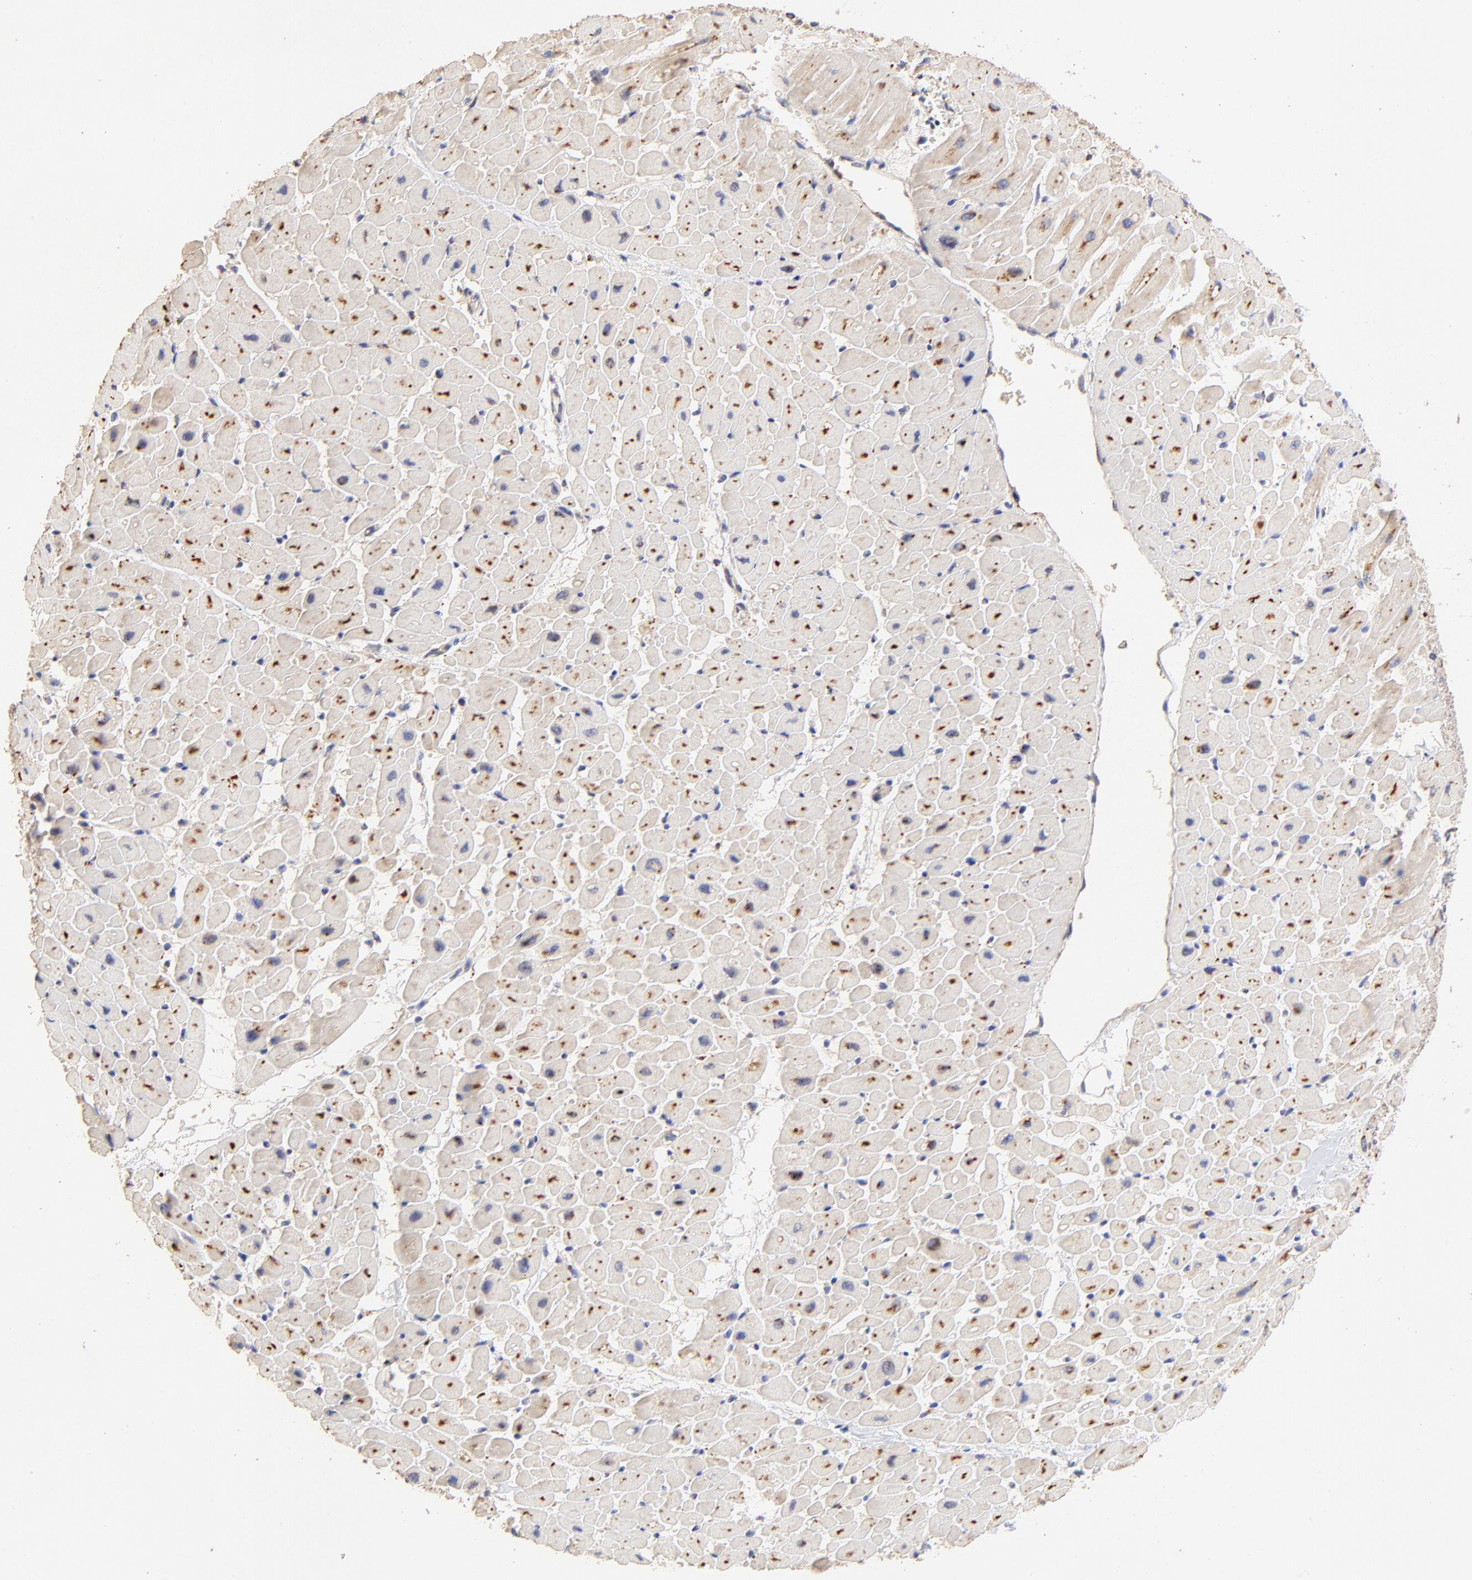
{"staining": {"intensity": "moderate", "quantity": ">75%", "location": "cytoplasmic/membranous"}, "tissue": "heart muscle", "cell_type": "Cardiomyocytes", "image_type": "normal", "snomed": [{"axis": "morphology", "description": "Normal tissue, NOS"}, {"axis": "topography", "description": "Heart"}], "caption": "A histopathology image of human heart muscle stained for a protein demonstrates moderate cytoplasmic/membranous brown staining in cardiomyocytes. (IHC, brightfield microscopy, high magnification).", "gene": "SSBP1", "patient": {"sex": "male", "age": 45}}